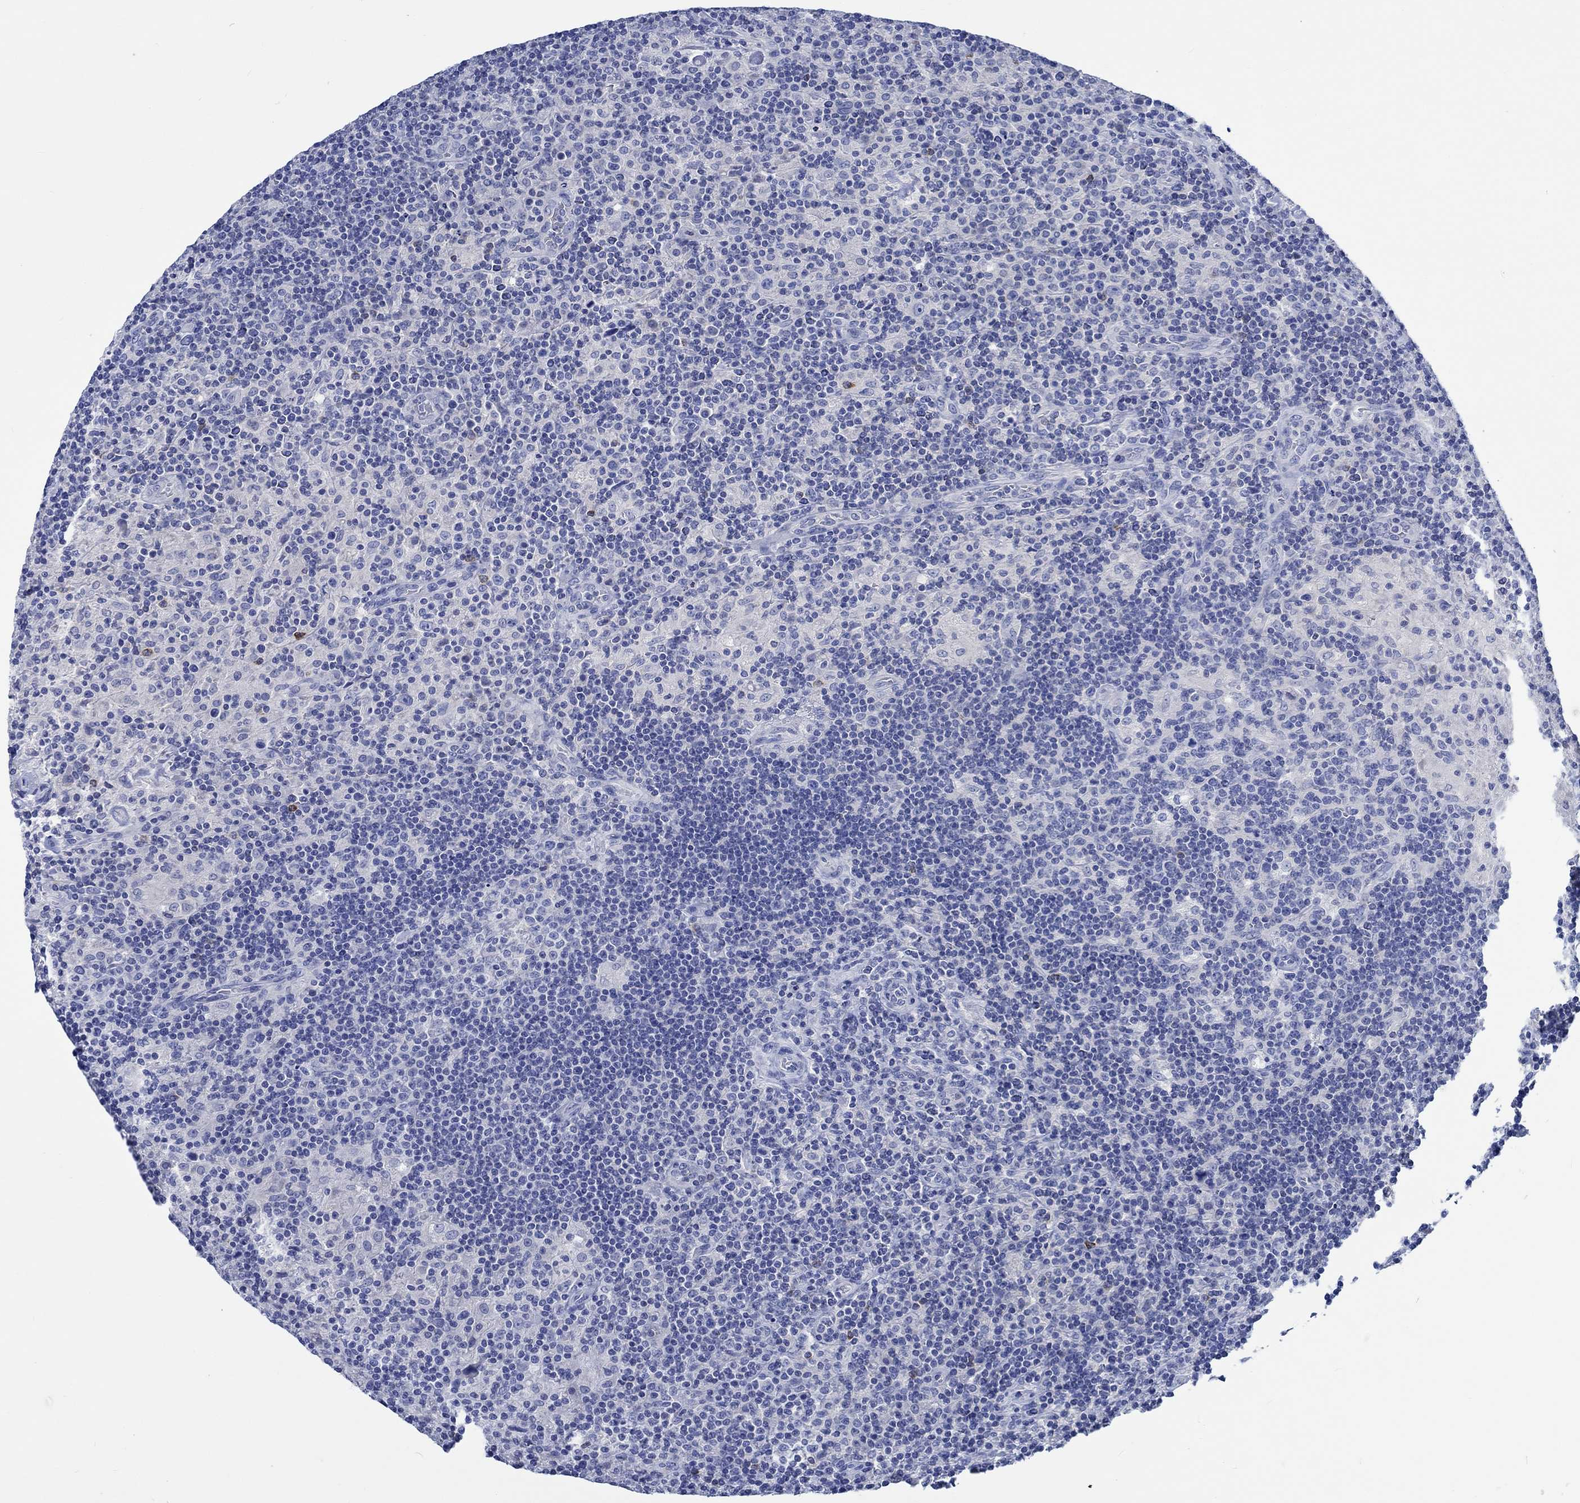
{"staining": {"intensity": "negative", "quantity": "none", "location": "none"}, "tissue": "lymphoma", "cell_type": "Tumor cells", "image_type": "cancer", "snomed": [{"axis": "morphology", "description": "Hodgkin's disease, NOS"}, {"axis": "topography", "description": "Lymph node"}], "caption": "This is a image of immunohistochemistry staining of lymphoma, which shows no expression in tumor cells.", "gene": "PTPRN2", "patient": {"sex": "male", "age": 70}}